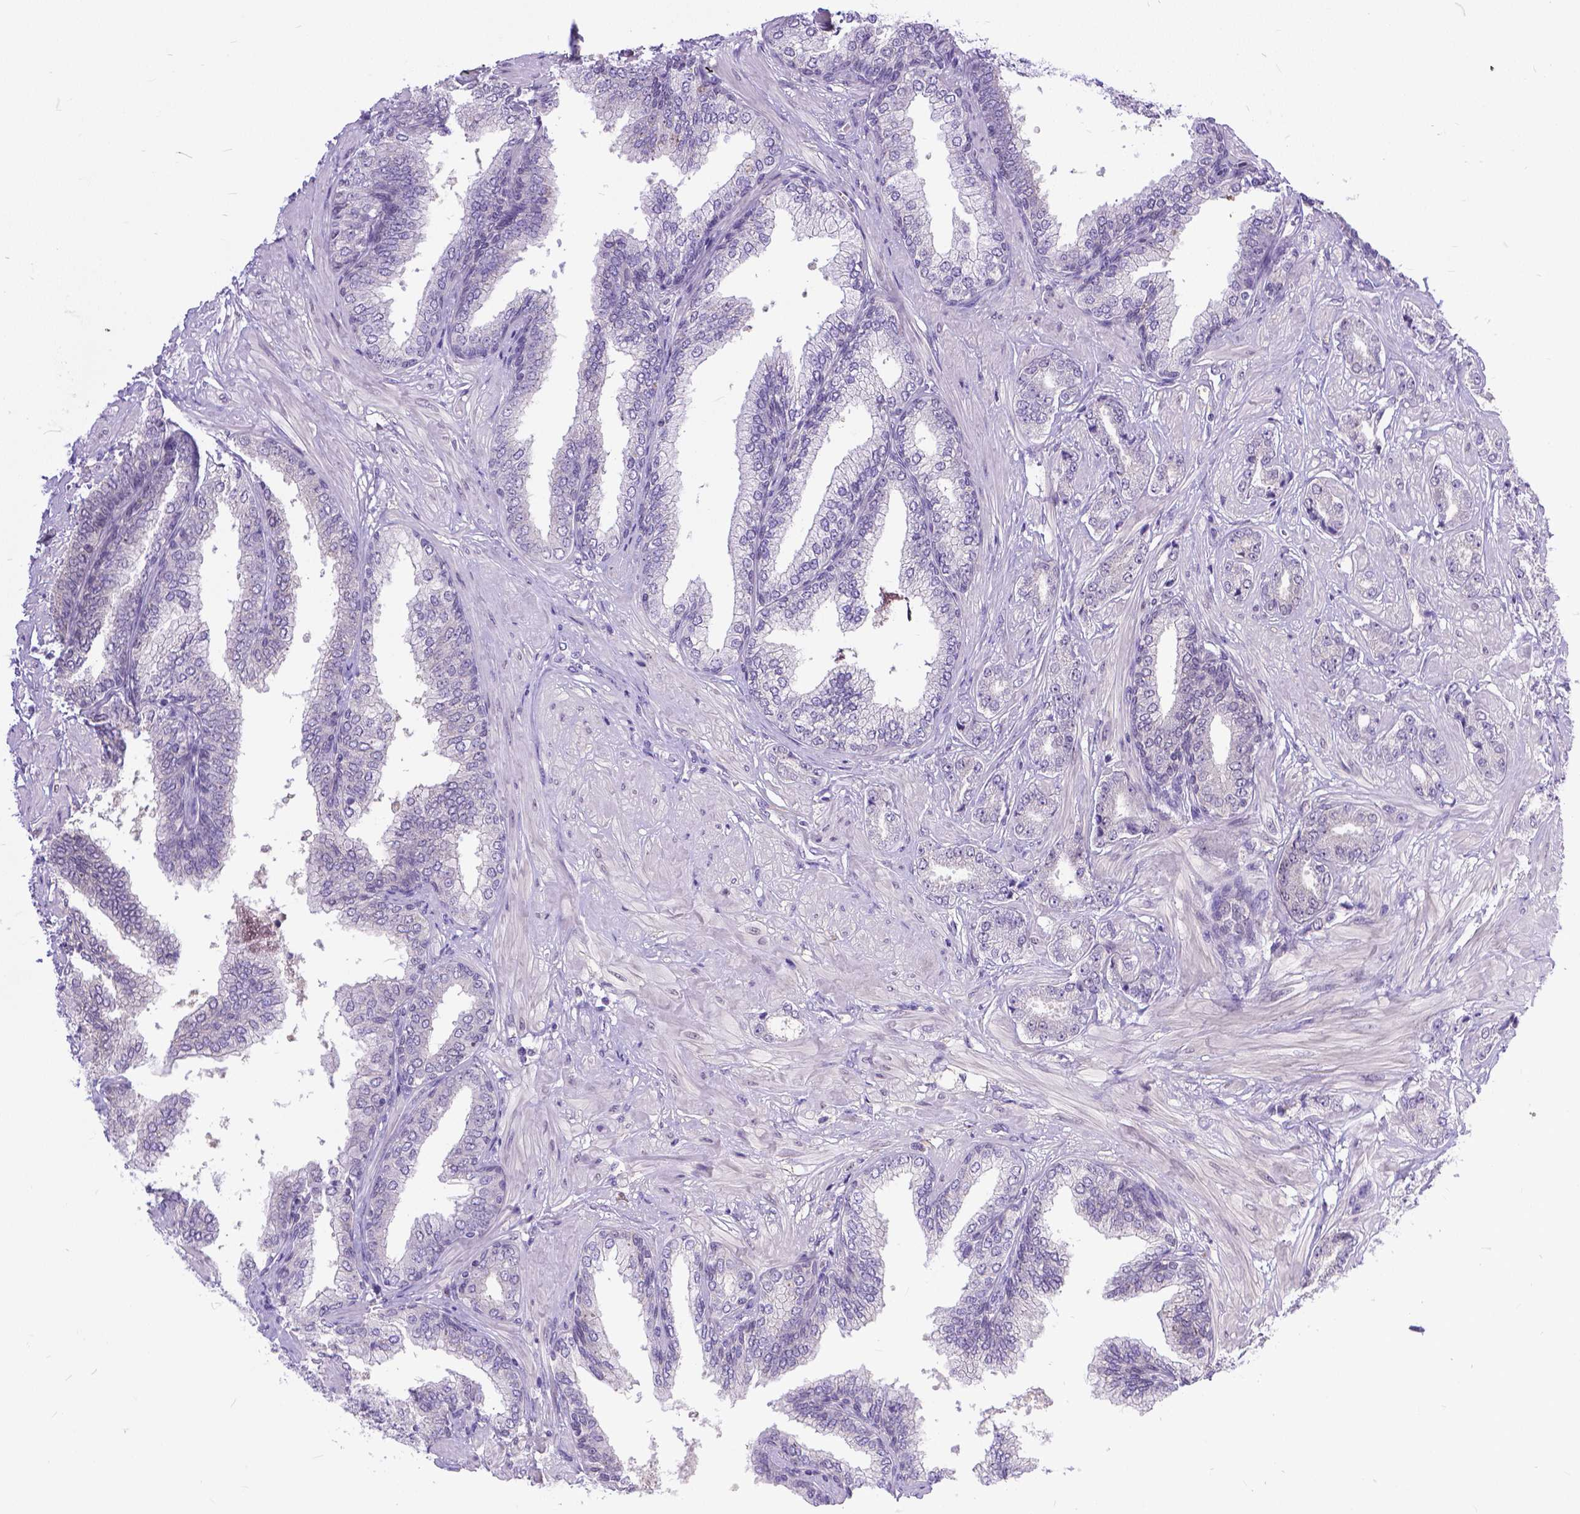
{"staining": {"intensity": "negative", "quantity": "none", "location": "none"}, "tissue": "prostate cancer", "cell_type": "Tumor cells", "image_type": "cancer", "snomed": [{"axis": "morphology", "description": "Adenocarcinoma, Low grade"}, {"axis": "topography", "description": "Prostate"}], "caption": "An image of human prostate cancer is negative for staining in tumor cells.", "gene": "TTLL6", "patient": {"sex": "male", "age": 55}}